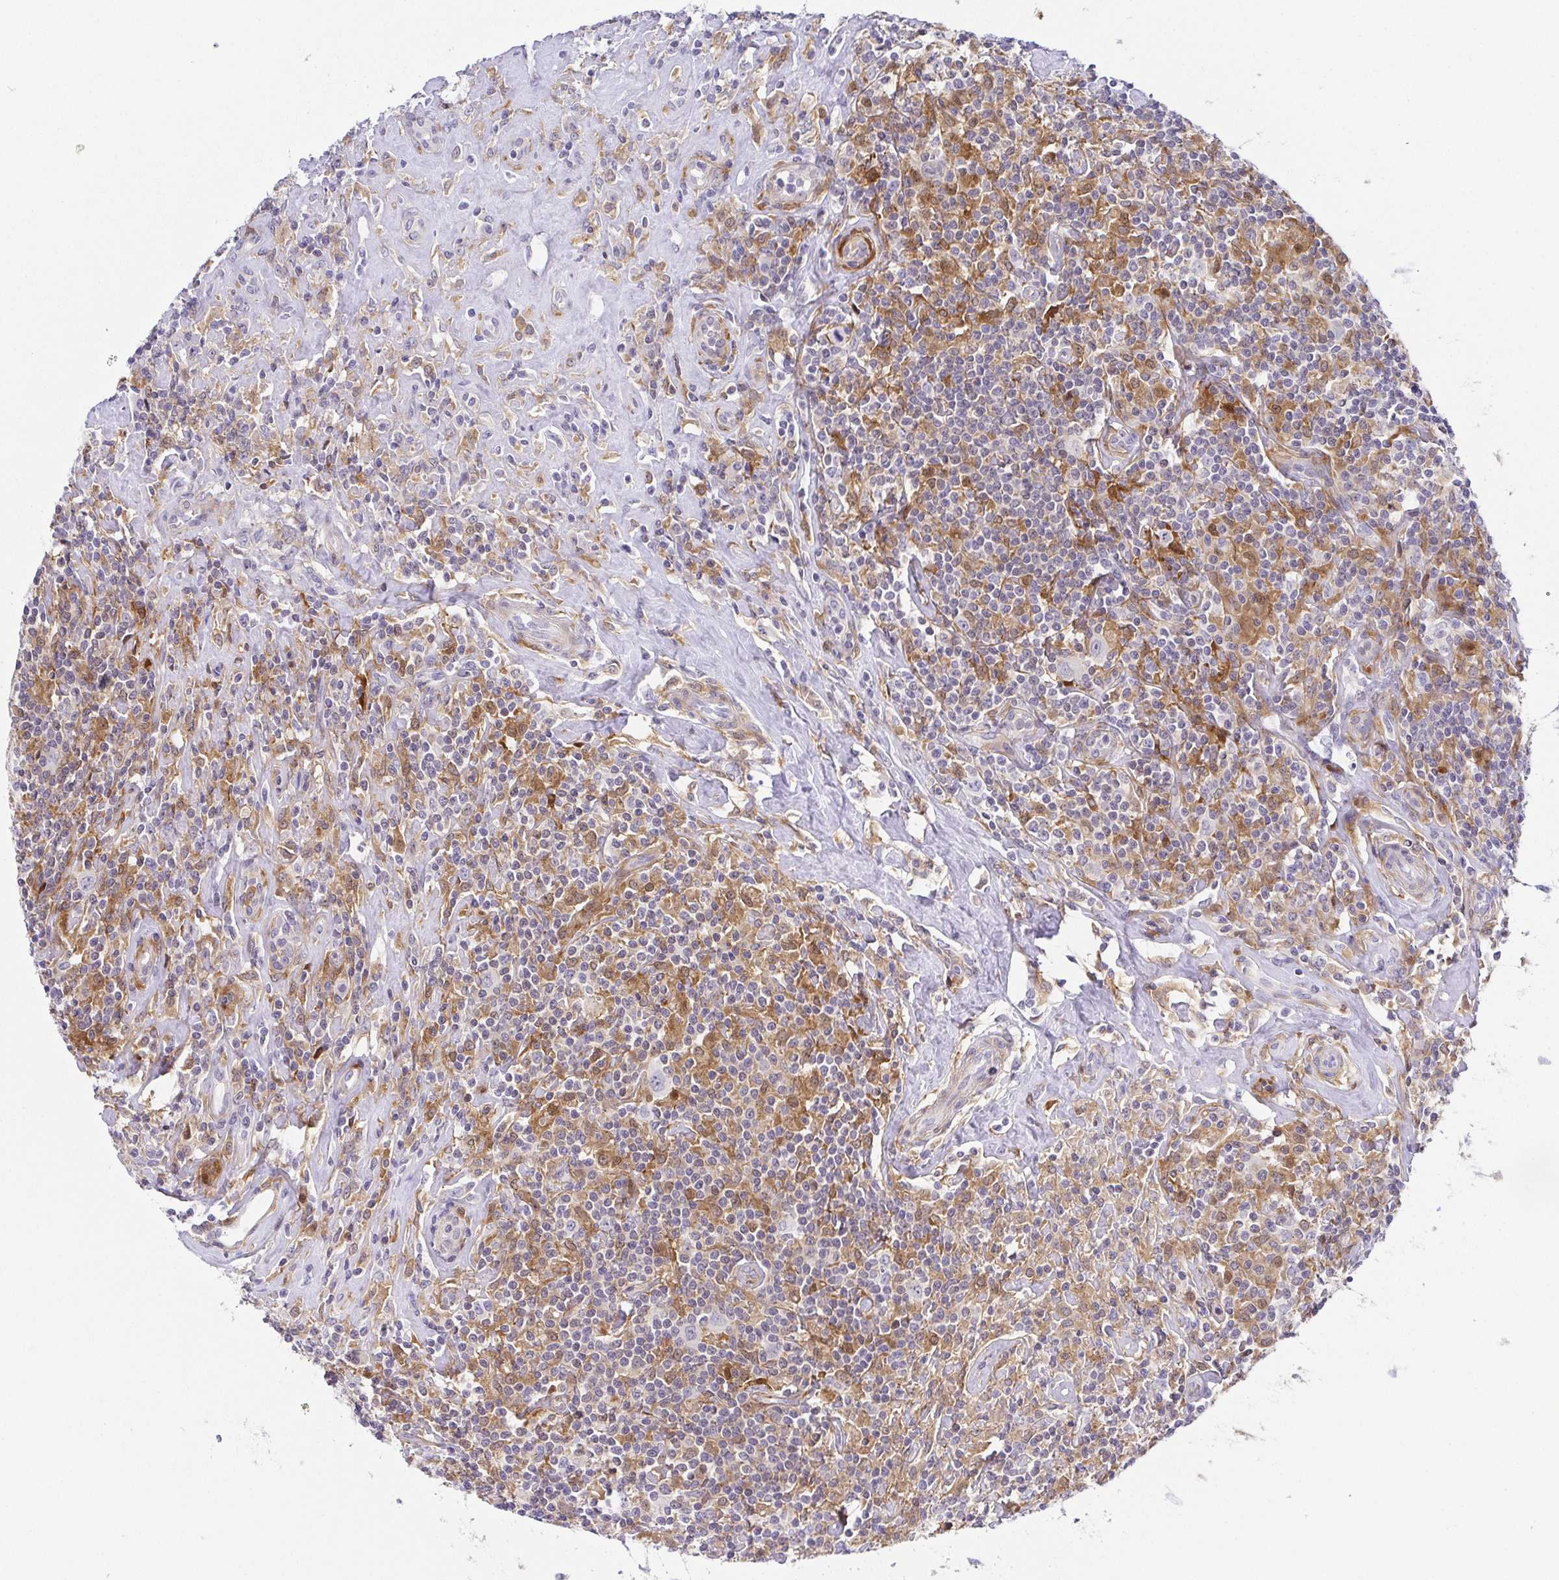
{"staining": {"intensity": "negative", "quantity": "none", "location": "none"}, "tissue": "lymphoma", "cell_type": "Tumor cells", "image_type": "cancer", "snomed": [{"axis": "morphology", "description": "Hodgkin's disease, NOS"}, {"axis": "morphology", "description": "Hodgkin's lymphoma, nodular sclerosis"}, {"axis": "topography", "description": "Lymph node"}], "caption": "An IHC histopathology image of lymphoma is shown. There is no staining in tumor cells of lymphoma. Brightfield microscopy of IHC stained with DAB (brown) and hematoxylin (blue), captured at high magnification.", "gene": "RNASE7", "patient": {"sex": "female", "age": 10}}